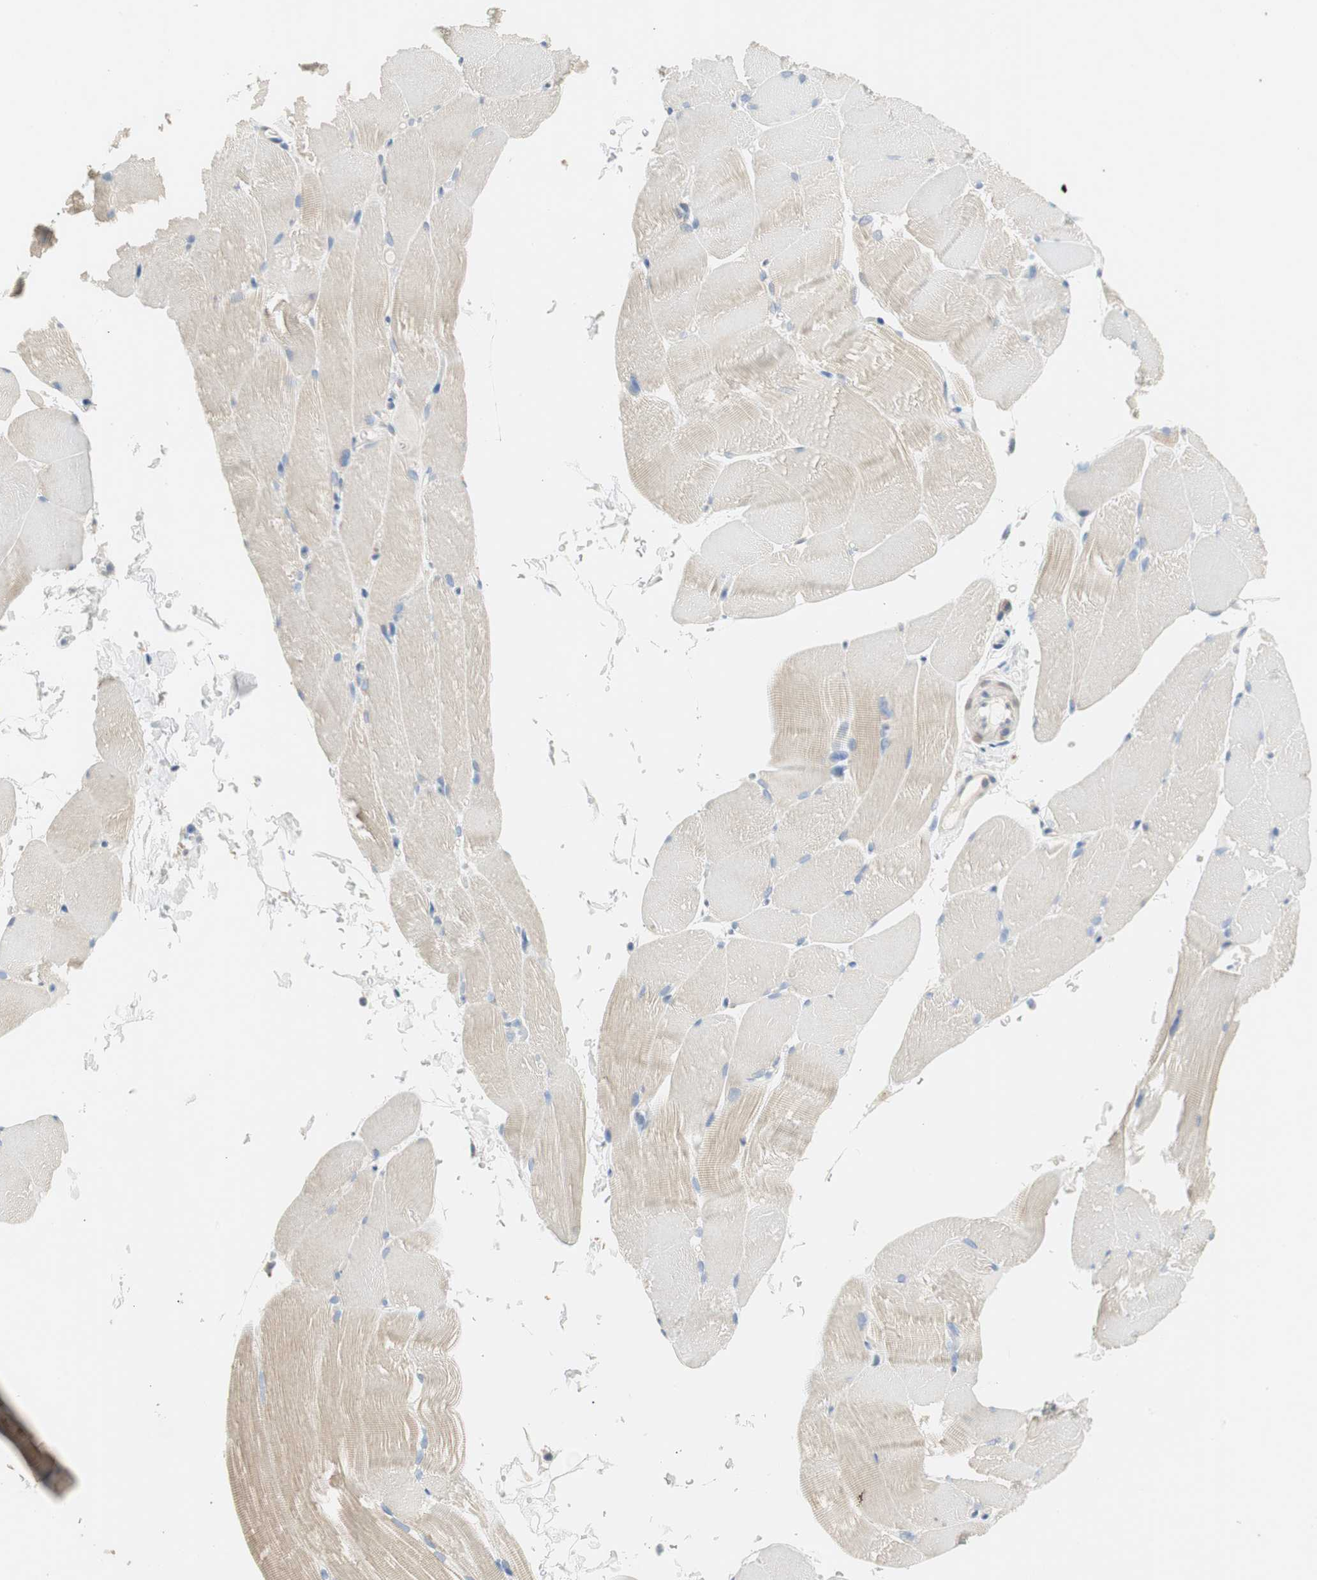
{"staining": {"intensity": "weak", "quantity": "25%-75%", "location": "cytoplasmic/membranous"}, "tissue": "skeletal muscle", "cell_type": "Myocytes", "image_type": "normal", "snomed": [{"axis": "morphology", "description": "Normal tissue, NOS"}, {"axis": "topography", "description": "Skeletal muscle"}, {"axis": "topography", "description": "Parathyroid gland"}], "caption": "Unremarkable skeletal muscle shows weak cytoplasmic/membranous positivity in approximately 25%-75% of myocytes, visualized by immunohistochemistry. (brown staining indicates protein expression, while blue staining denotes nuclei).", "gene": "CCM2L", "patient": {"sex": "female", "age": 37}}